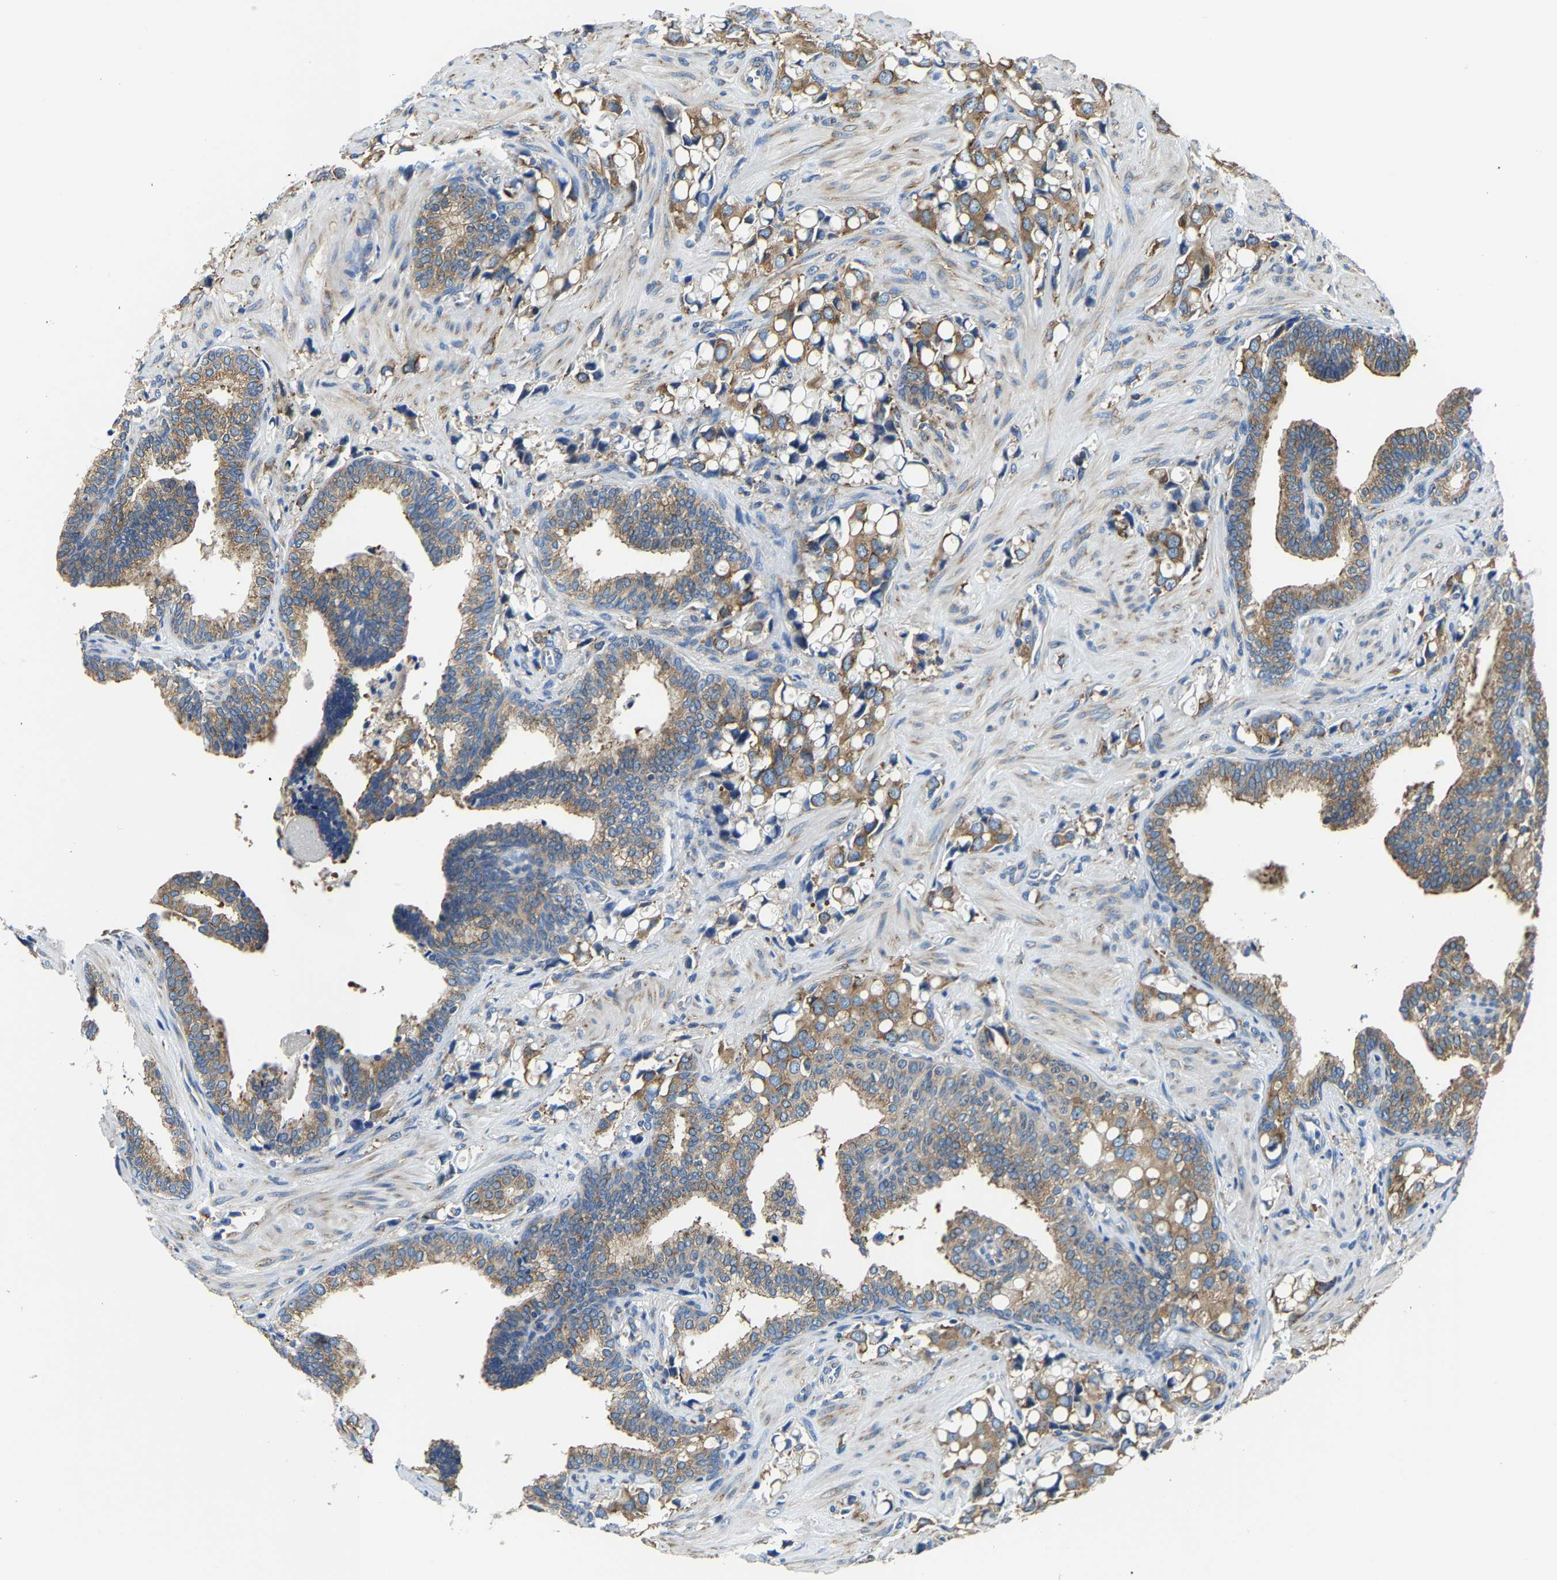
{"staining": {"intensity": "moderate", "quantity": ">75%", "location": "cytoplasmic/membranous"}, "tissue": "prostate cancer", "cell_type": "Tumor cells", "image_type": "cancer", "snomed": [{"axis": "morphology", "description": "Adenocarcinoma, High grade"}, {"axis": "topography", "description": "Prostate"}], "caption": "Immunohistochemical staining of prostate high-grade adenocarcinoma shows medium levels of moderate cytoplasmic/membranous expression in about >75% of tumor cells. (brown staining indicates protein expression, while blue staining denotes nuclei).", "gene": "G3BP2", "patient": {"sex": "male", "age": 52}}